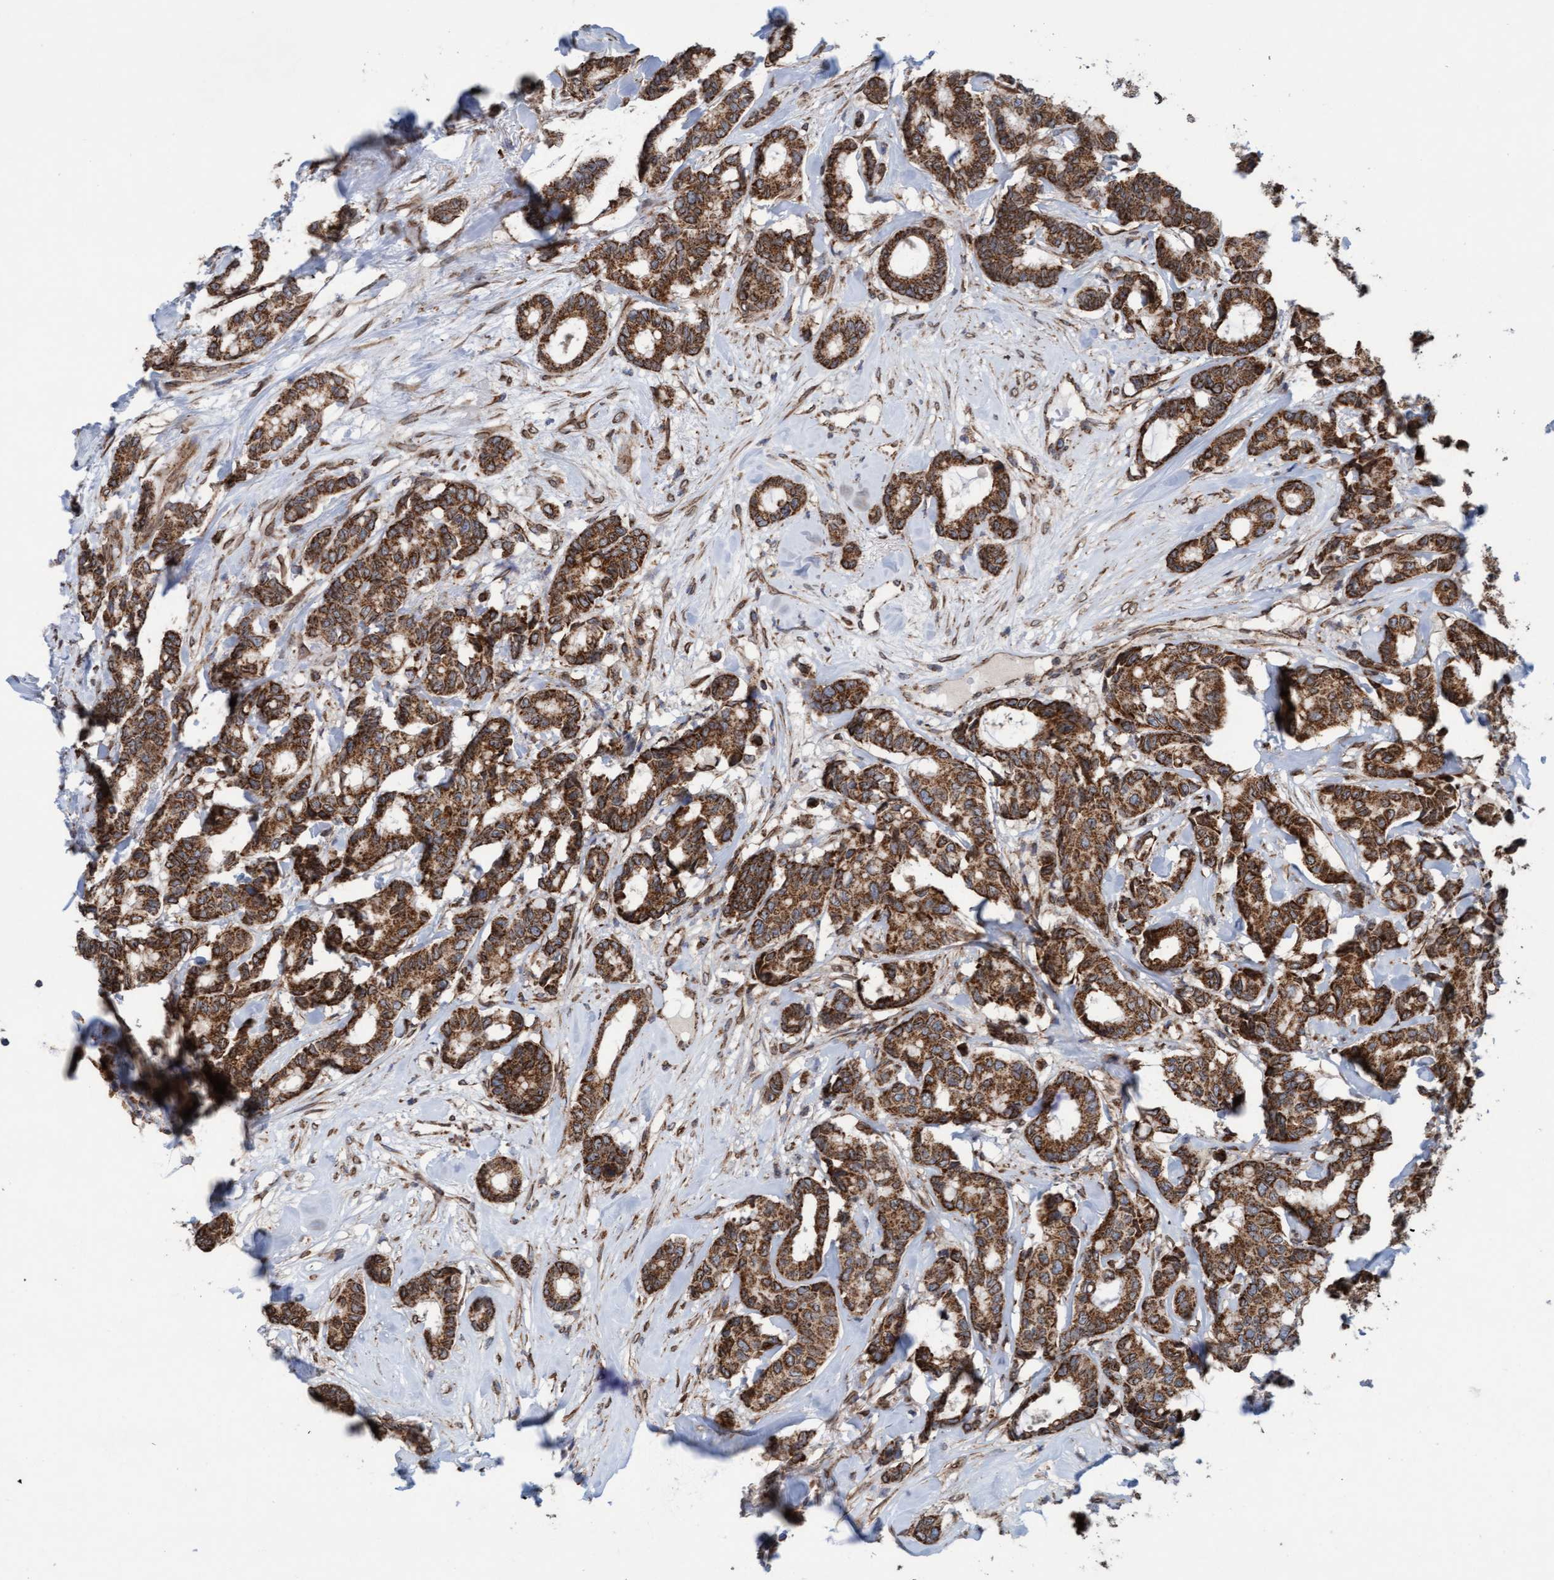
{"staining": {"intensity": "strong", "quantity": ">75%", "location": "cytoplasmic/membranous"}, "tissue": "breast cancer", "cell_type": "Tumor cells", "image_type": "cancer", "snomed": [{"axis": "morphology", "description": "Duct carcinoma"}, {"axis": "topography", "description": "Breast"}], "caption": "A brown stain shows strong cytoplasmic/membranous staining of a protein in human intraductal carcinoma (breast) tumor cells.", "gene": "MRPS23", "patient": {"sex": "female", "age": 87}}